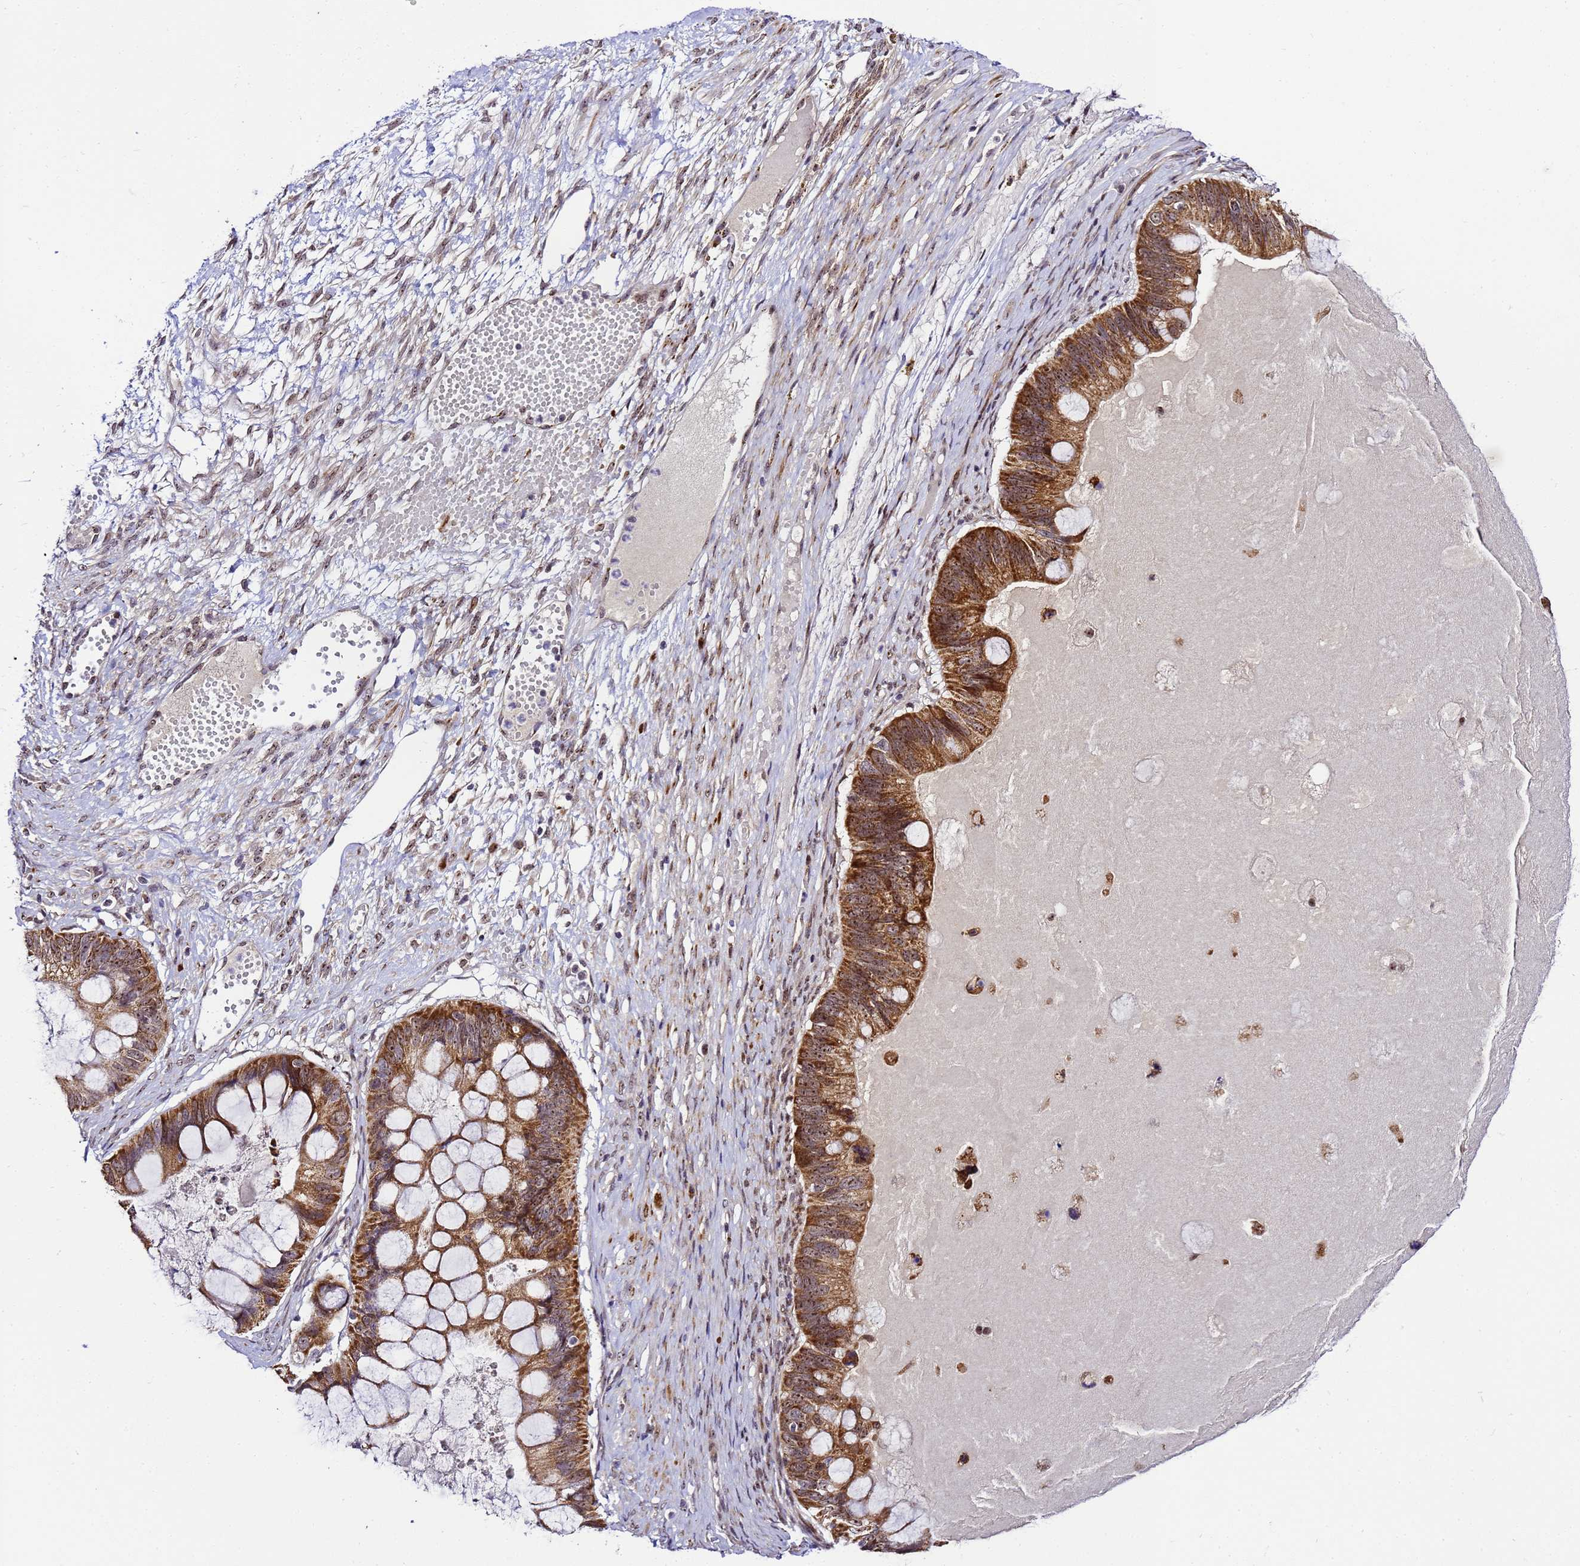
{"staining": {"intensity": "strong", "quantity": ">75%", "location": "cytoplasmic/membranous,nuclear"}, "tissue": "ovarian cancer", "cell_type": "Tumor cells", "image_type": "cancer", "snomed": [{"axis": "morphology", "description": "Cystadenocarcinoma, mucinous, NOS"}, {"axis": "topography", "description": "Ovary"}], "caption": "There is high levels of strong cytoplasmic/membranous and nuclear positivity in tumor cells of ovarian cancer, as demonstrated by immunohistochemical staining (brown color).", "gene": "SLX4IP", "patient": {"sex": "female", "age": 61}}